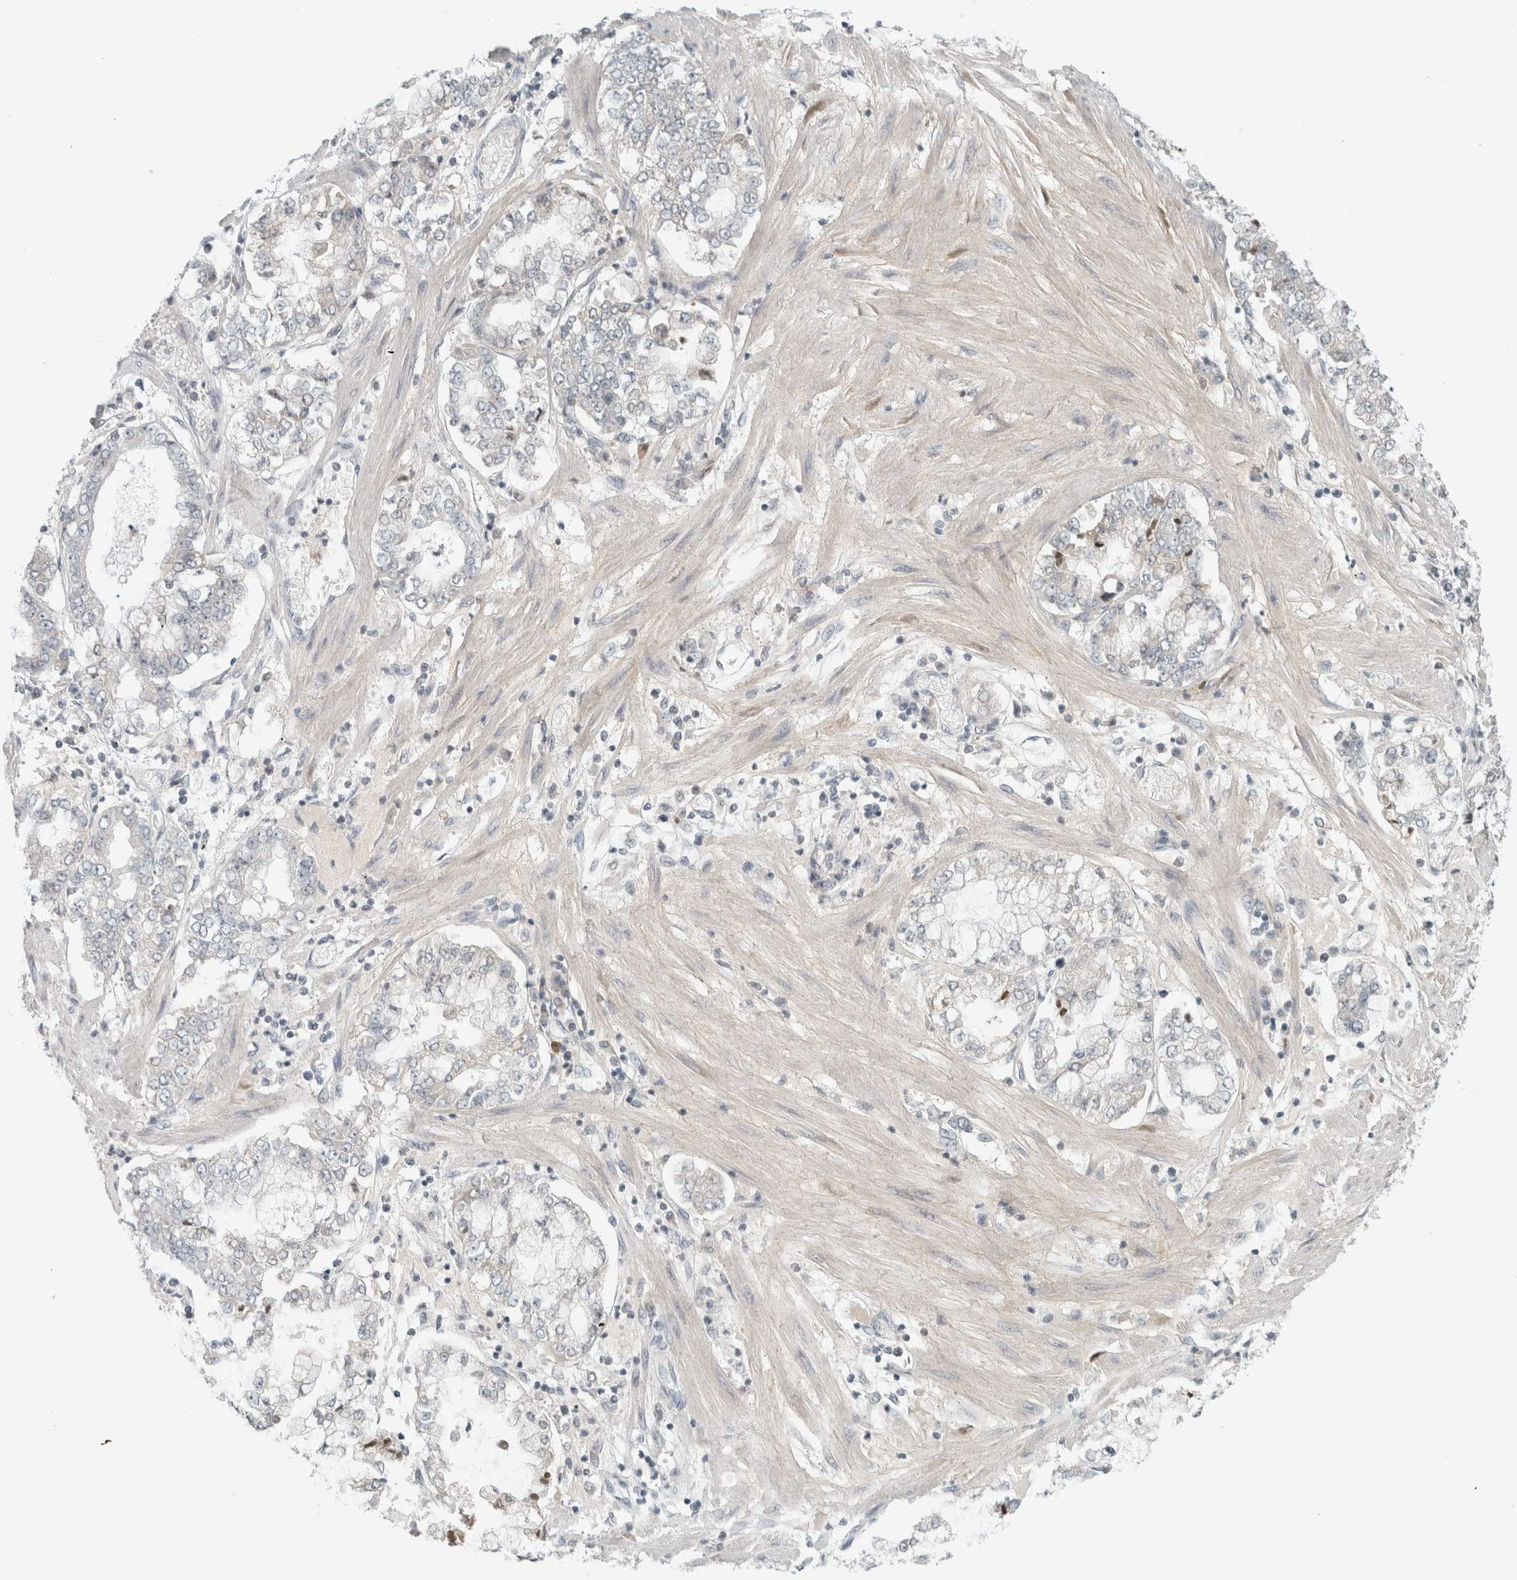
{"staining": {"intensity": "weak", "quantity": "<25%", "location": "cytoplasmic/membranous"}, "tissue": "stomach cancer", "cell_type": "Tumor cells", "image_type": "cancer", "snomed": [{"axis": "morphology", "description": "Adenocarcinoma, NOS"}, {"axis": "topography", "description": "Stomach"}], "caption": "This is an IHC image of stomach cancer. There is no staining in tumor cells.", "gene": "TRIT1", "patient": {"sex": "male", "age": 76}}